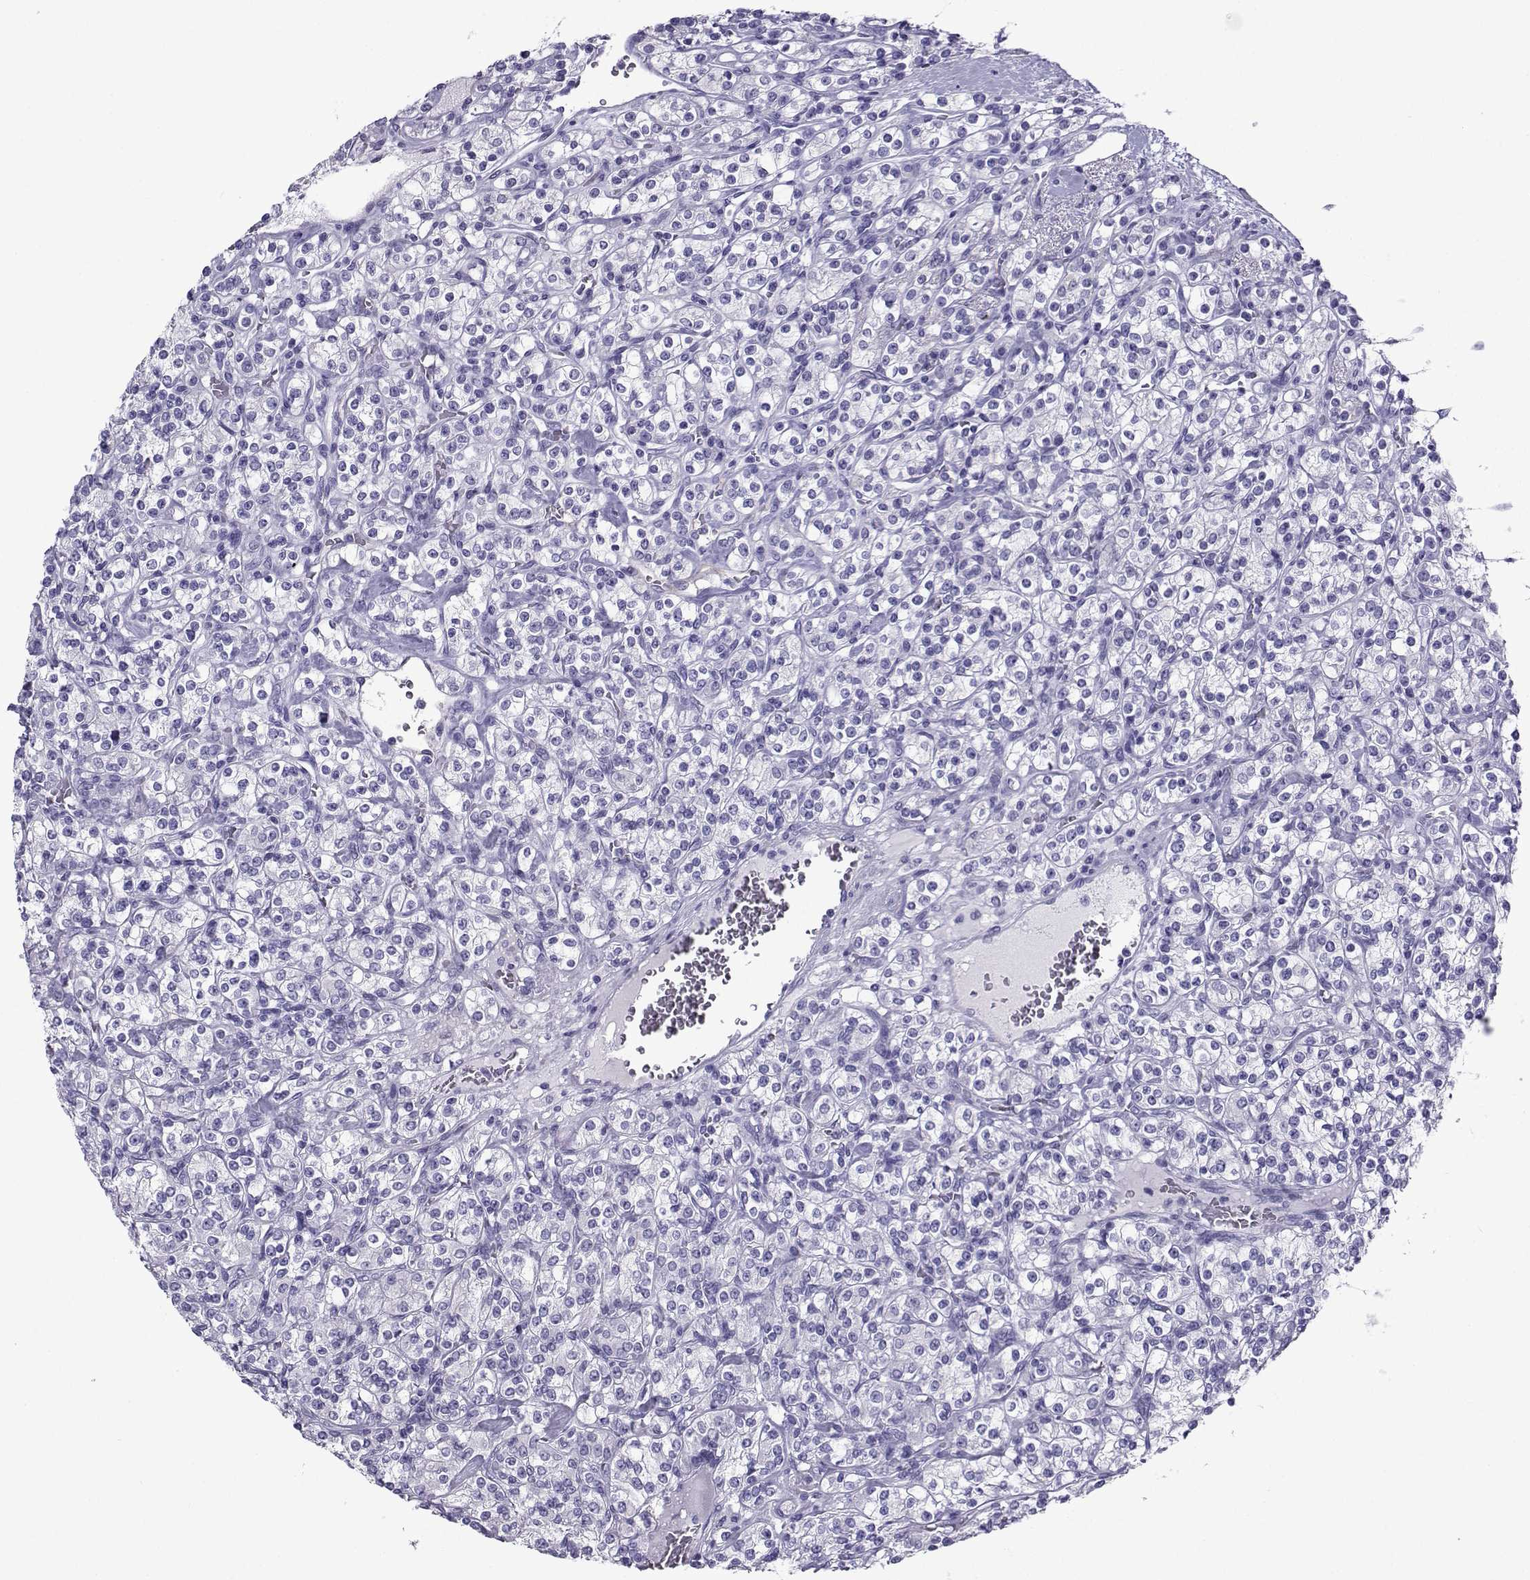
{"staining": {"intensity": "negative", "quantity": "none", "location": "none"}, "tissue": "renal cancer", "cell_type": "Tumor cells", "image_type": "cancer", "snomed": [{"axis": "morphology", "description": "Adenocarcinoma, NOS"}, {"axis": "topography", "description": "Kidney"}], "caption": "DAB immunohistochemical staining of adenocarcinoma (renal) displays no significant expression in tumor cells. (Brightfield microscopy of DAB immunohistochemistry (IHC) at high magnification).", "gene": "CD109", "patient": {"sex": "male", "age": 77}}